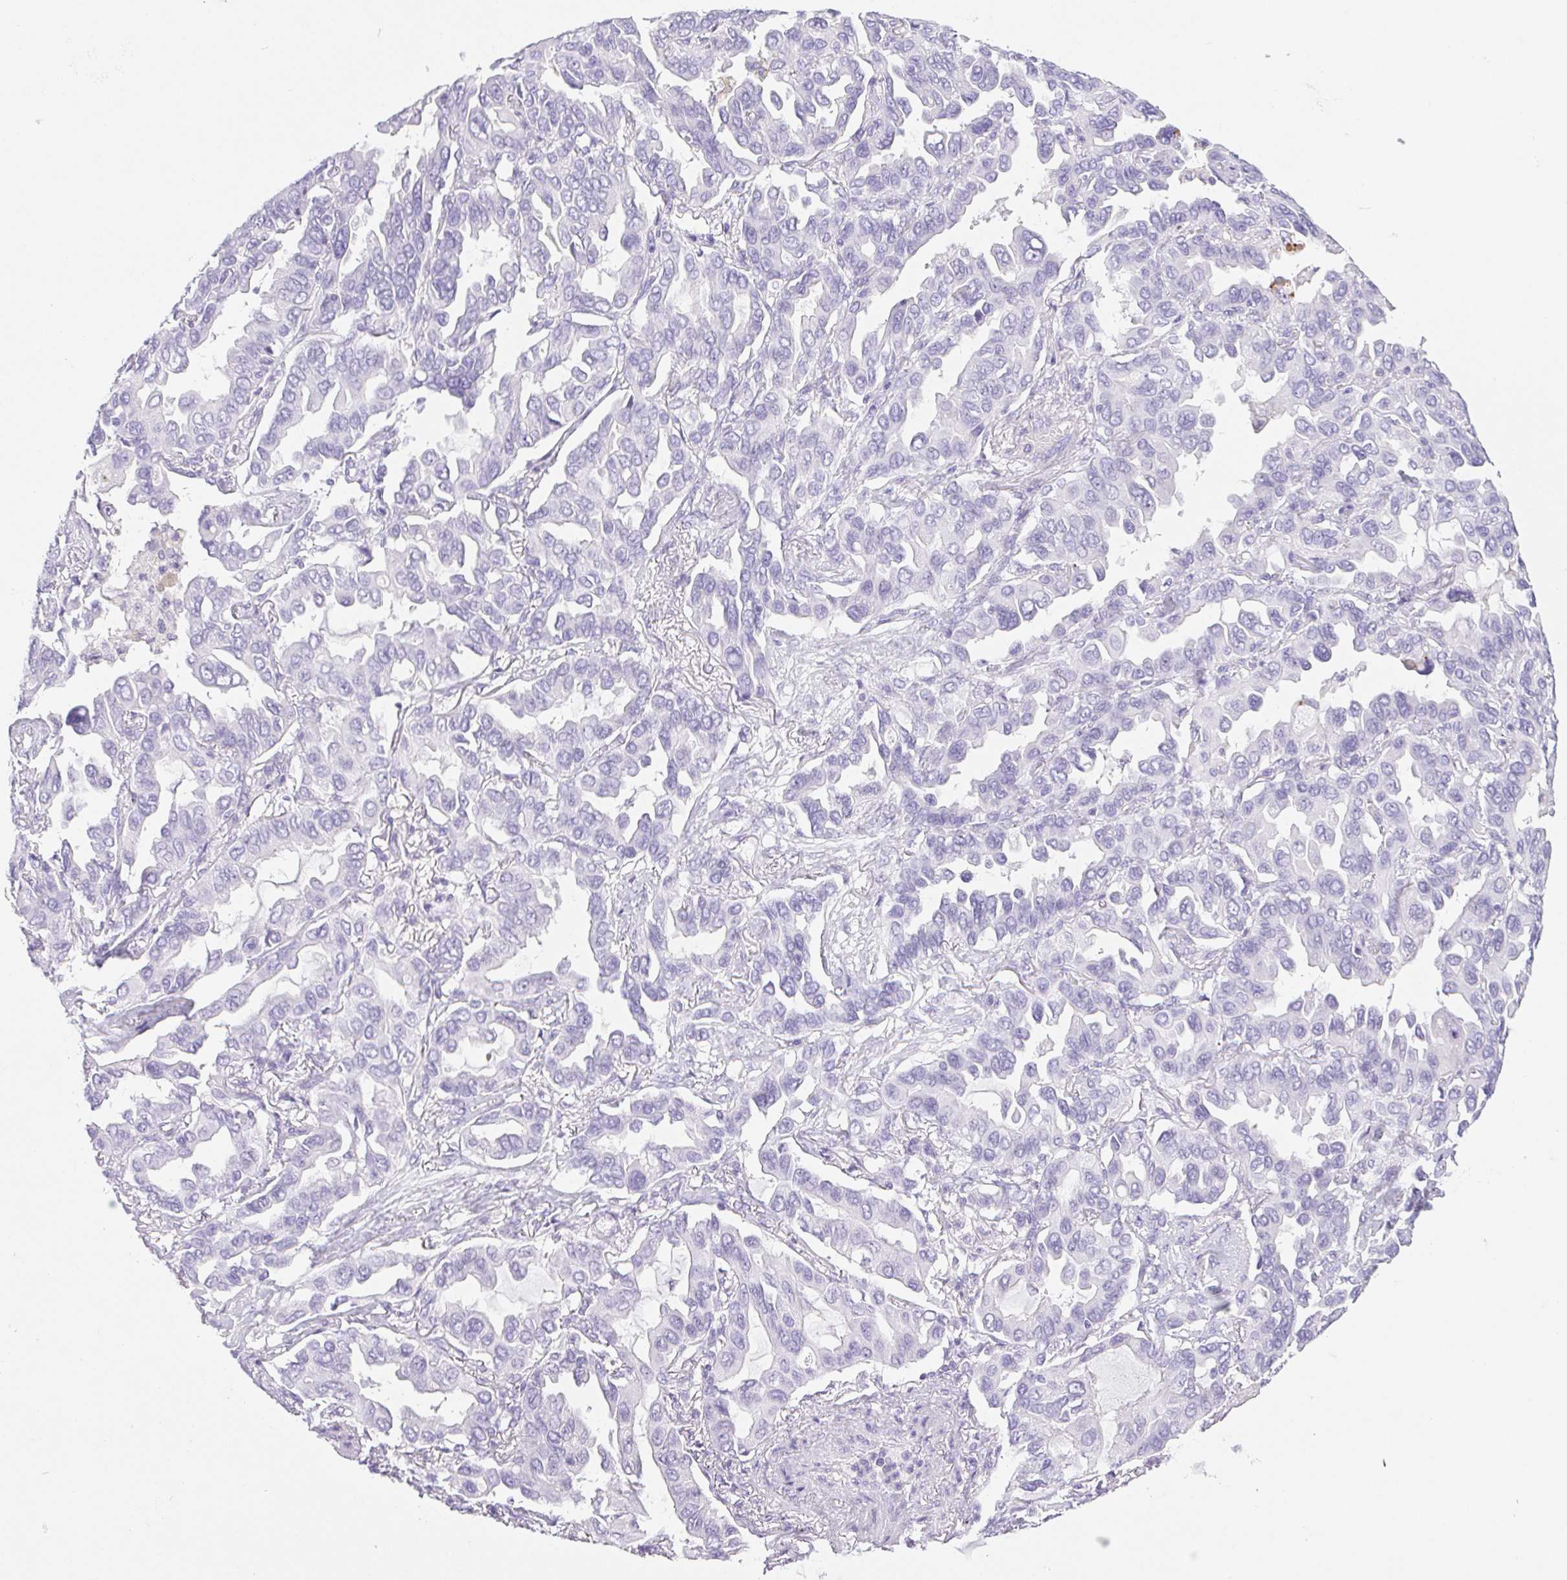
{"staining": {"intensity": "negative", "quantity": "none", "location": "none"}, "tissue": "lung cancer", "cell_type": "Tumor cells", "image_type": "cancer", "snomed": [{"axis": "morphology", "description": "Adenocarcinoma, NOS"}, {"axis": "topography", "description": "Lung"}], "caption": "Tumor cells are negative for brown protein staining in adenocarcinoma (lung). (DAB (3,3'-diaminobenzidine) IHC, high magnification).", "gene": "PNLIP", "patient": {"sex": "male", "age": 64}}